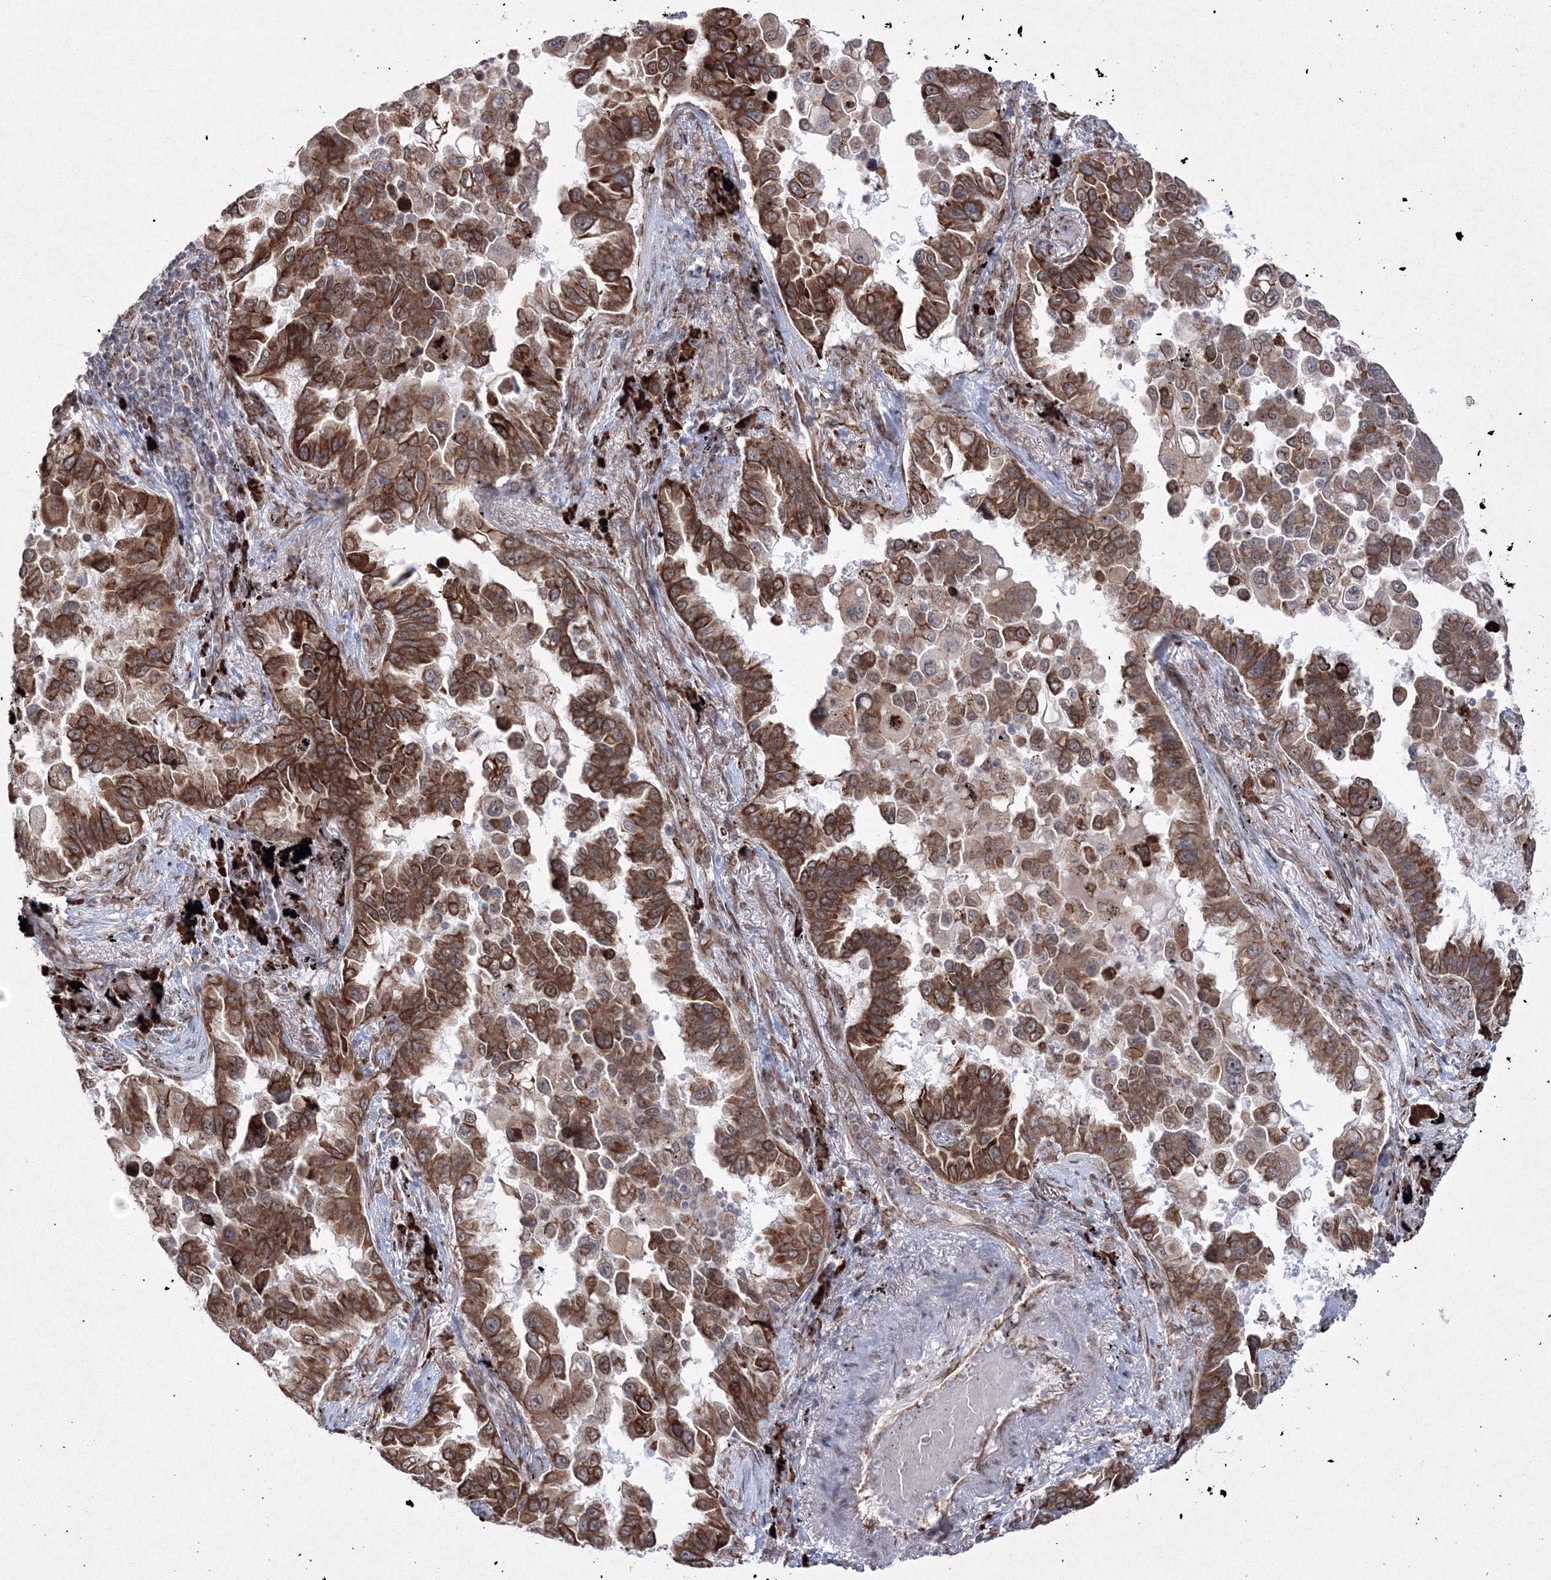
{"staining": {"intensity": "strong", "quantity": ">75%", "location": "cytoplasmic/membranous"}, "tissue": "lung cancer", "cell_type": "Tumor cells", "image_type": "cancer", "snomed": [{"axis": "morphology", "description": "Adenocarcinoma, NOS"}, {"axis": "topography", "description": "Lung"}], "caption": "The micrograph shows a brown stain indicating the presence of a protein in the cytoplasmic/membranous of tumor cells in lung adenocarcinoma.", "gene": "EFCAB12", "patient": {"sex": "female", "age": 67}}